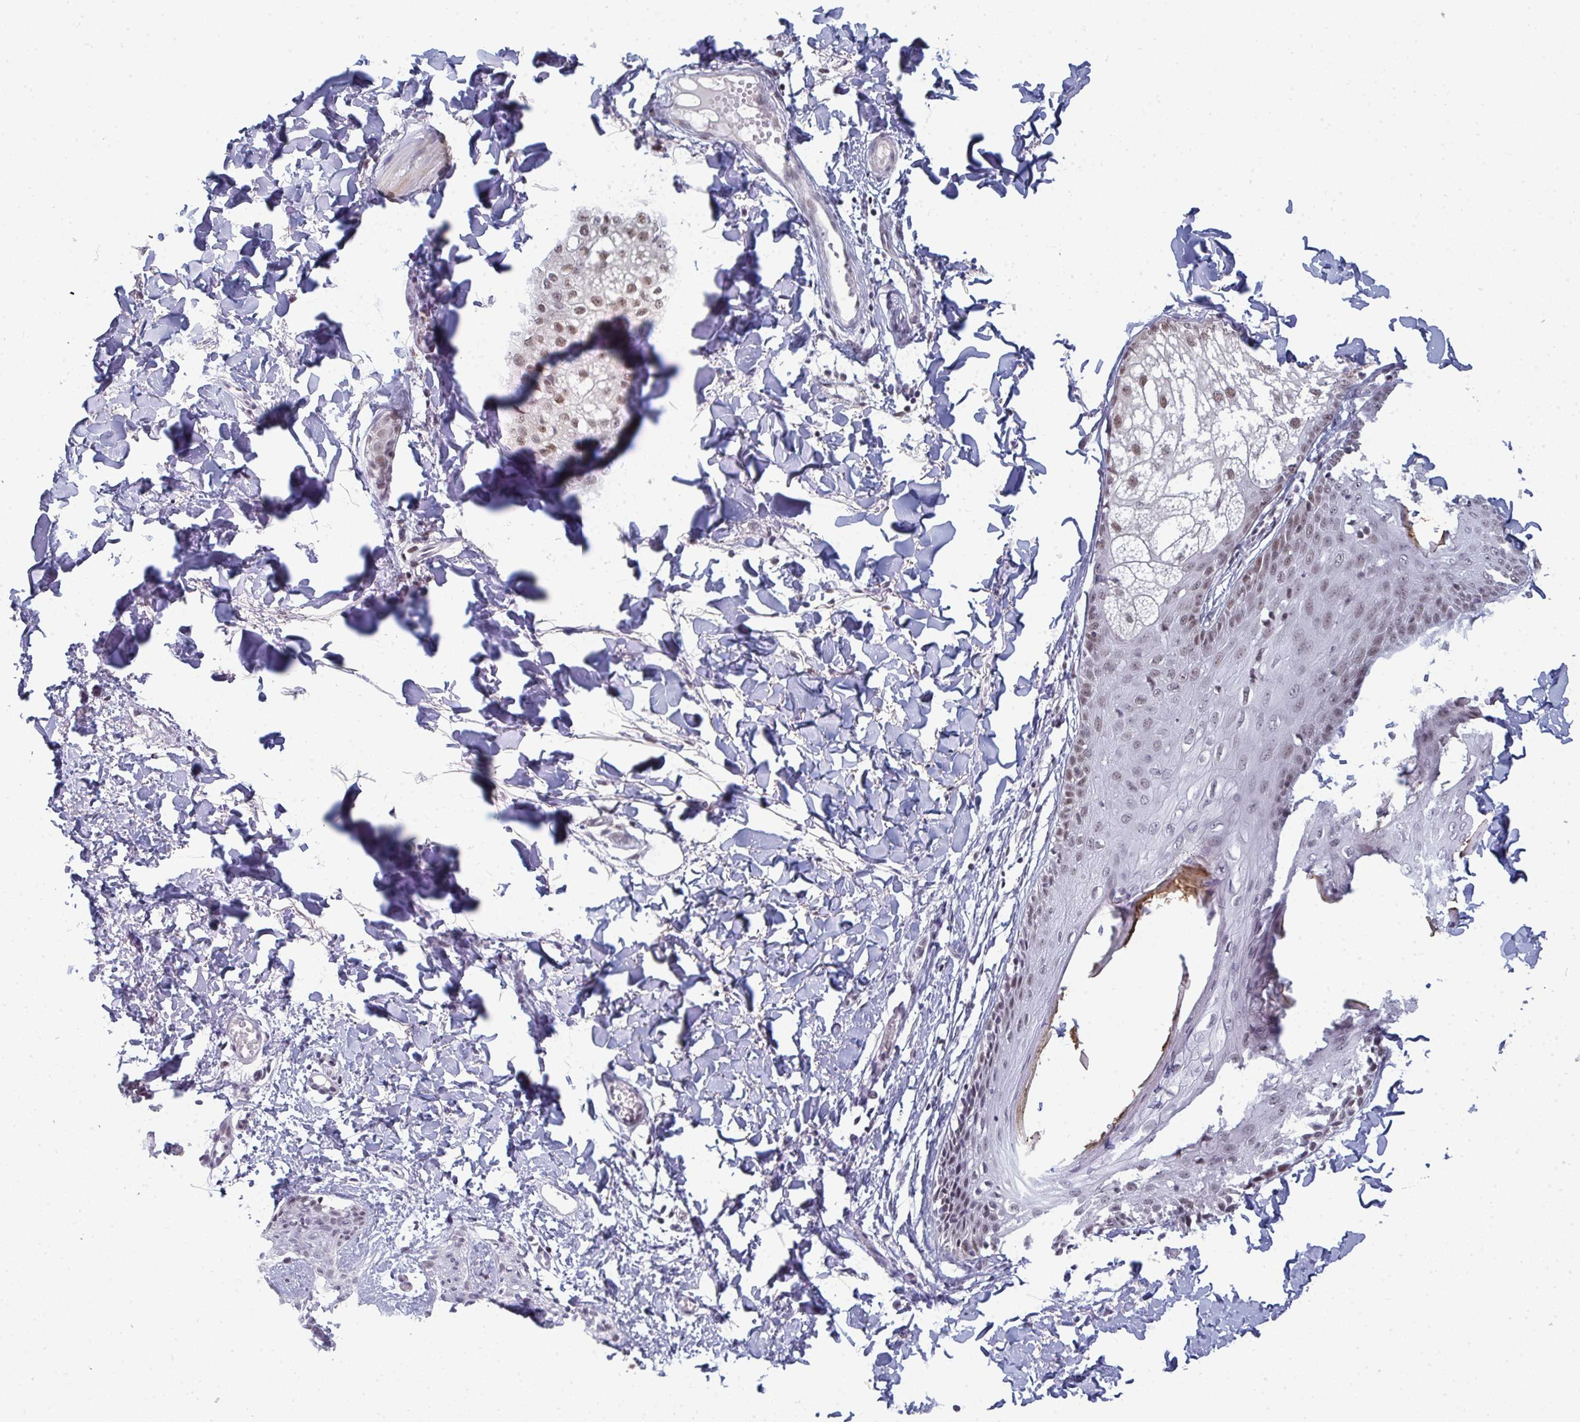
{"staining": {"intensity": "negative", "quantity": "none", "location": "none"}, "tissue": "skin", "cell_type": "Fibroblasts", "image_type": "normal", "snomed": [{"axis": "morphology", "description": "Normal tissue, NOS"}, {"axis": "topography", "description": "Skin"}], "caption": "A micrograph of skin stained for a protein exhibits no brown staining in fibroblasts.", "gene": "ATF1", "patient": {"sex": "male", "age": 16}}